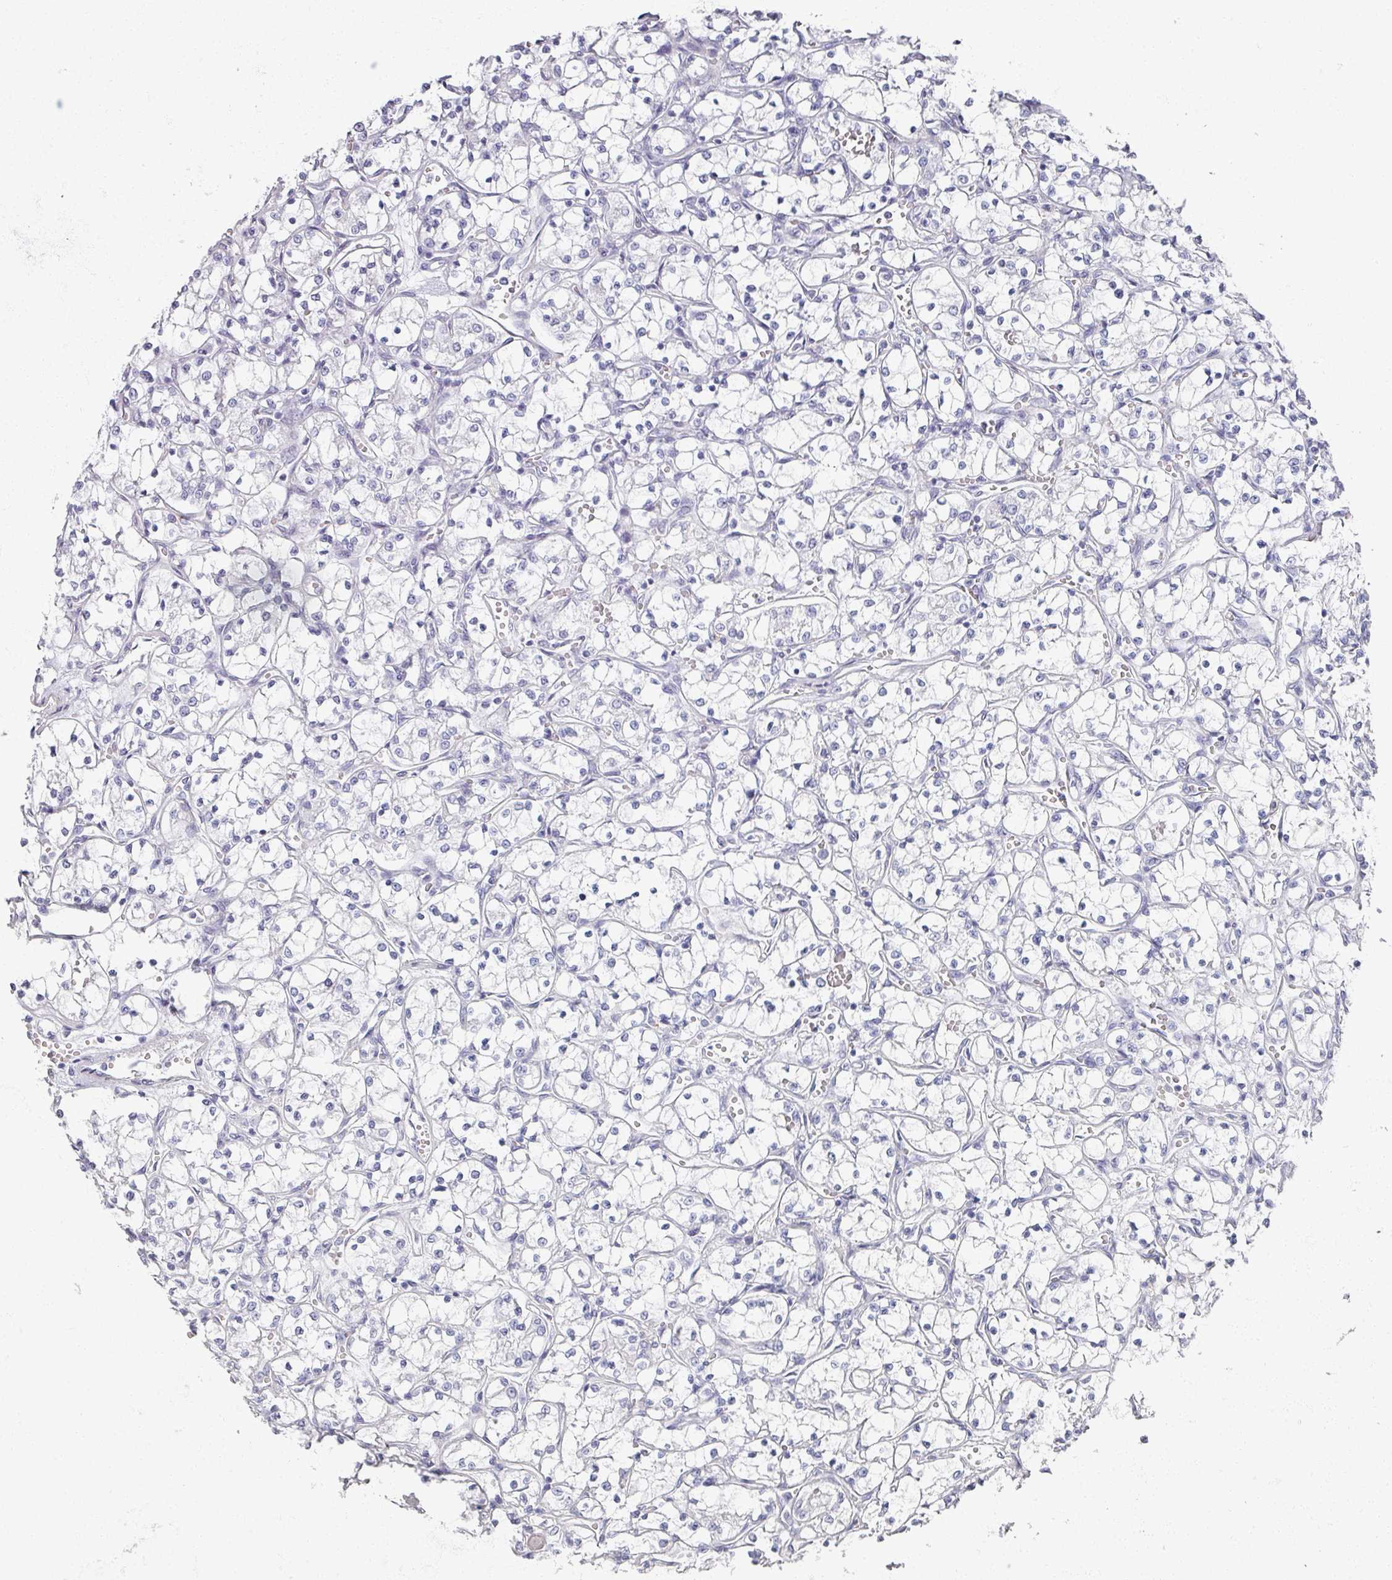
{"staining": {"intensity": "negative", "quantity": "none", "location": "none"}, "tissue": "renal cancer", "cell_type": "Tumor cells", "image_type": "cancer", "snomed": [{"axis": "morphology", "description": "Adenocarcinoma, NOS"}, {"axis": "topography", "description": "Kidney"}], "caption": "High magnification brightfield microscopy of renal adenocarcinoma stained with DAB (3,3'-diaminobenzidine) (brown) and counterstained with hematoxylin (blue): tumor cells show no significant staining.", "gene": "OMG", "patient": {"sex": "female", "age": 69}}